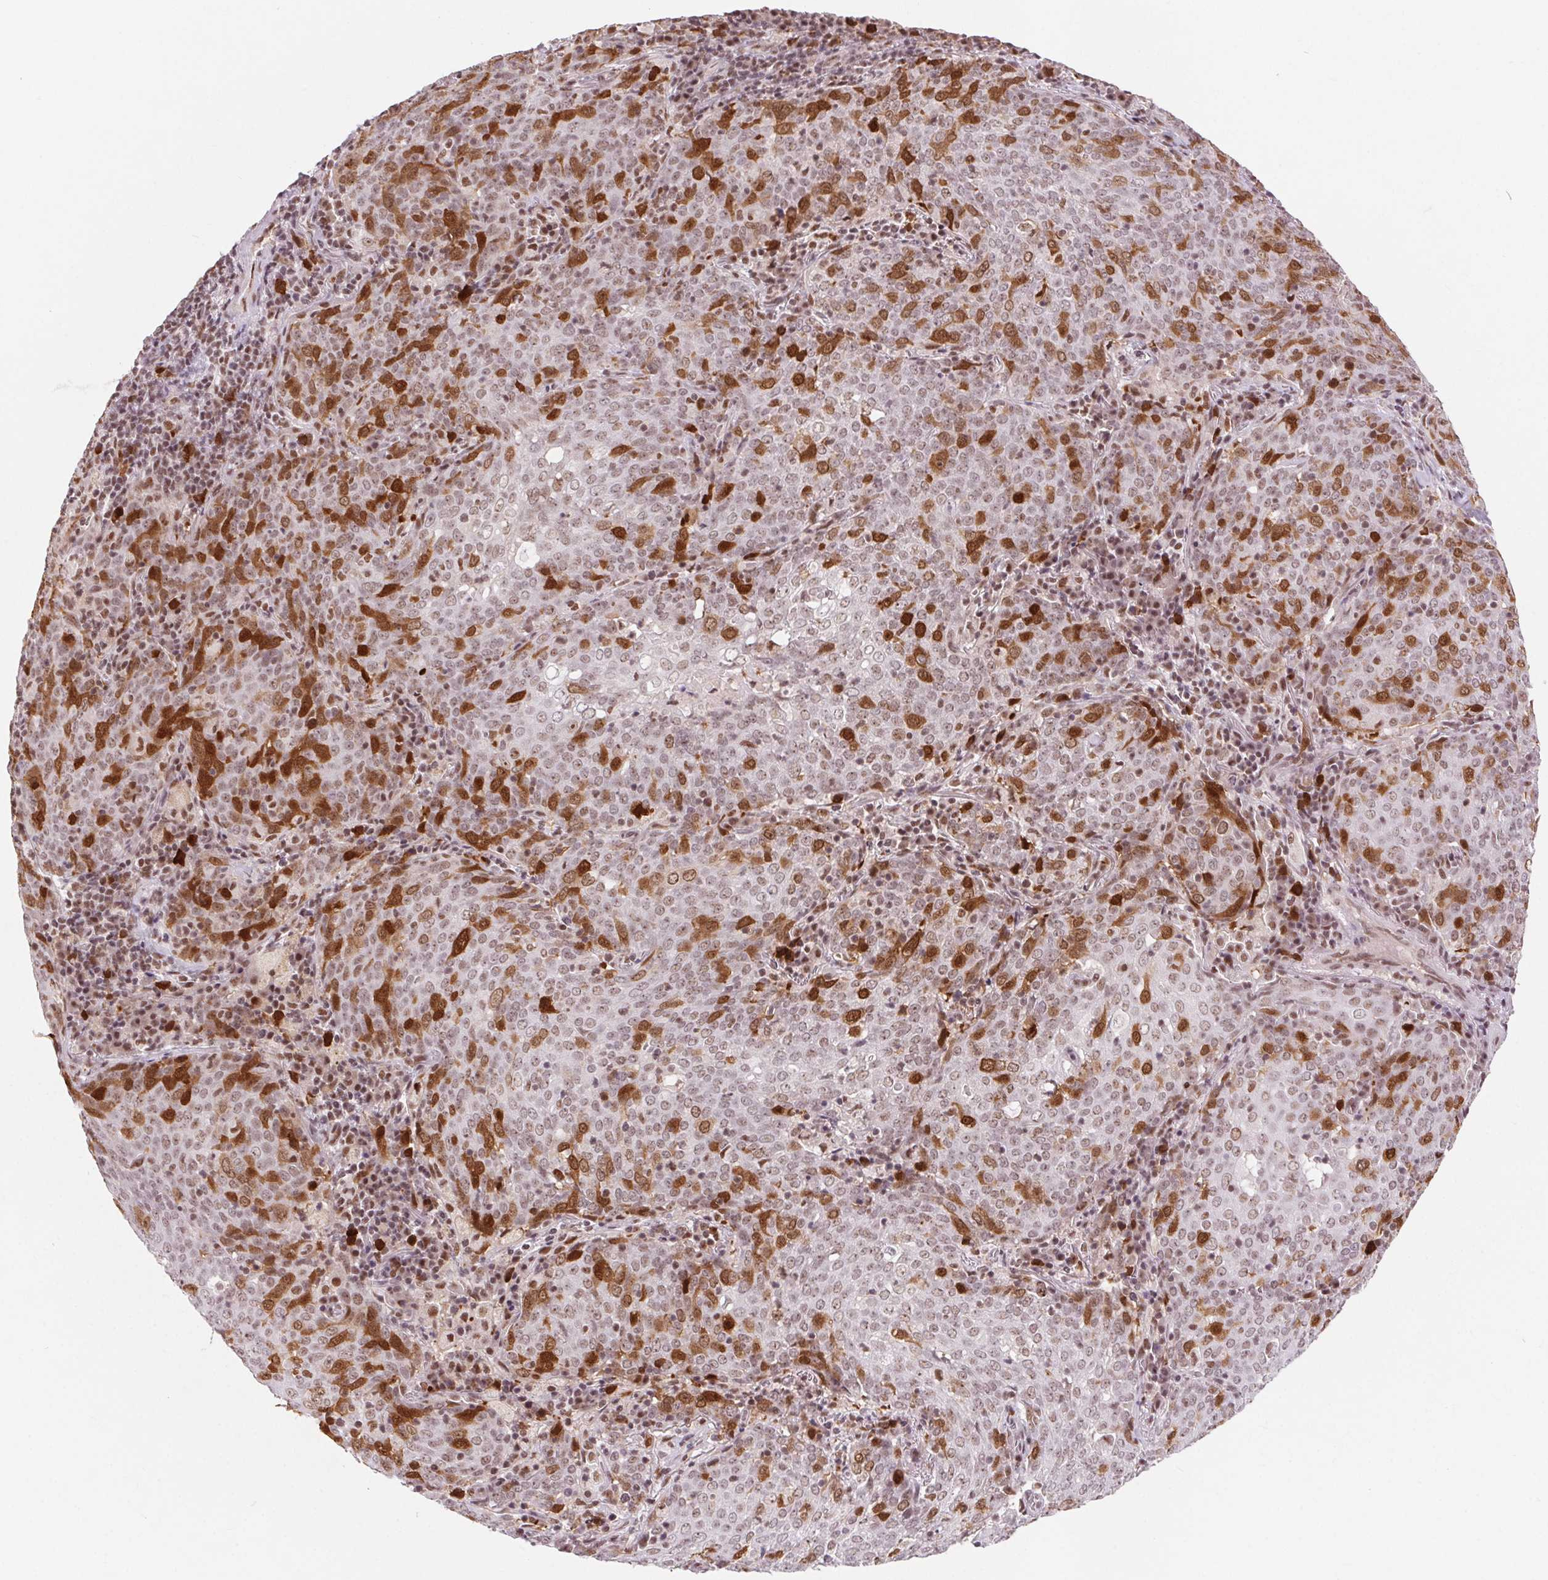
{"staining": {"intensity": "strong", "quantity": "25%-75%", "location": "cytoplasmic/membranous,nuclear"}, "tissue": "lung cancer", "cell_type": "Tumor cells", "image_type": "cancer", "snomed": [{"axis": "morphology", "description": "Squamous cell carcinoma, NOS"}, {"axis": "topography", "description": "Lung"}], "caption": "Lung cancer (squamous cell carcinoma) stained with a protein marker shows strong staining in tumor cells.", "gene": "CD2BP2", "patient": {"sex": "male", "age": 82}}